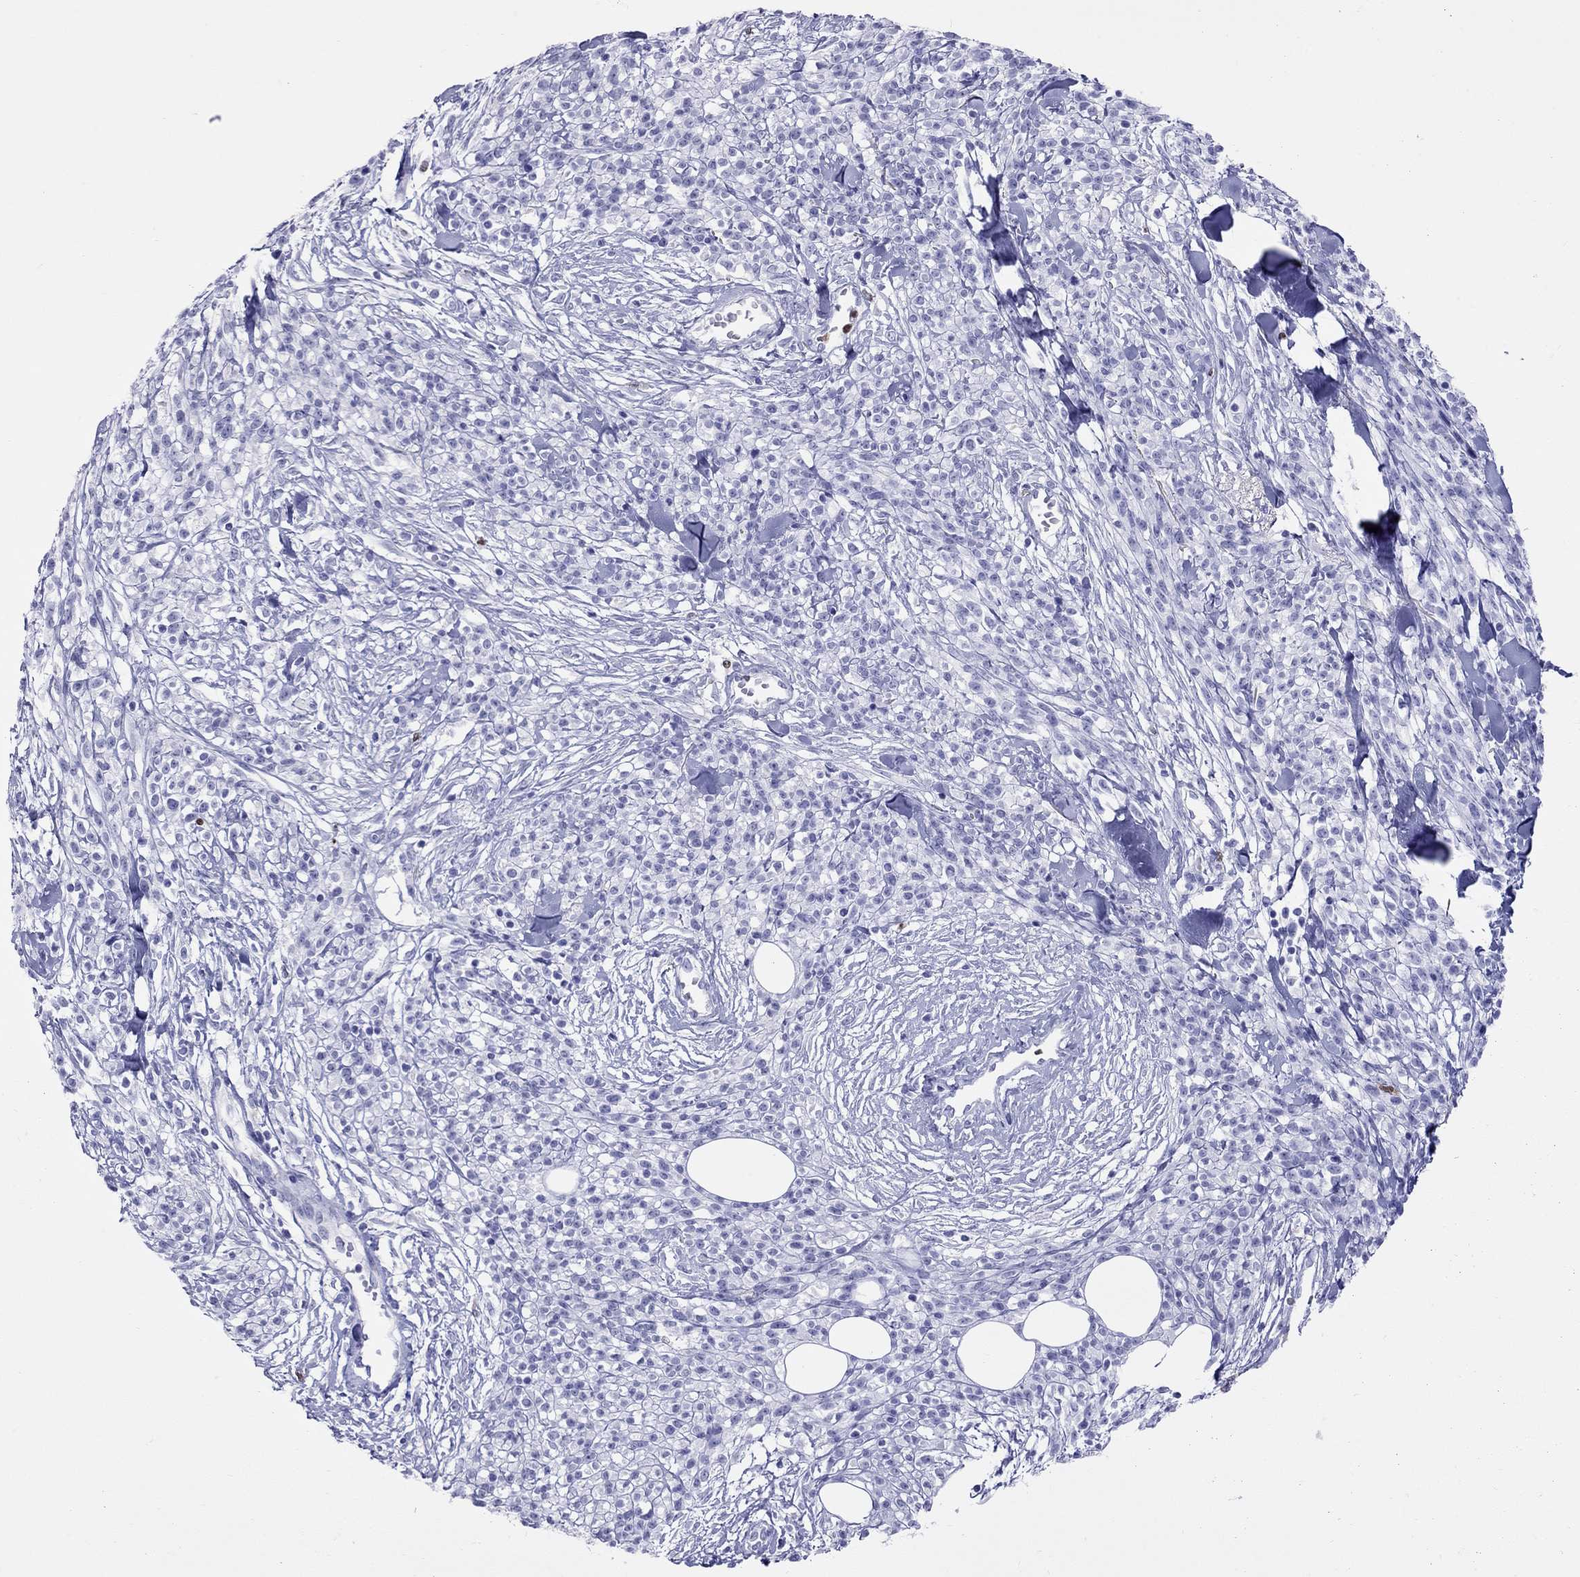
{"staining": {"intensity": "negative", "quantity": "none", "location": "none"}, "tissue": "melanoma", "cell_type": "Tumor cells", "image_type": "cancer", "snomed": [{"axis": "morphology", "description": "Malignant melanoma, NOS"}, {"axis": "topography", "description": "Skin"}, {"axis": "topography", "description": "Skin of trunk"}], "caption": "Immunohistochemistry image of neoplastic tissue: human malignant melanoma stained with DAB (3,3'-diaminobenzidine) demonstrates no significant protein positivity in tumor cells.", "gene": "SLAMF1", "patient": {"sex": "male", "age": 74}}